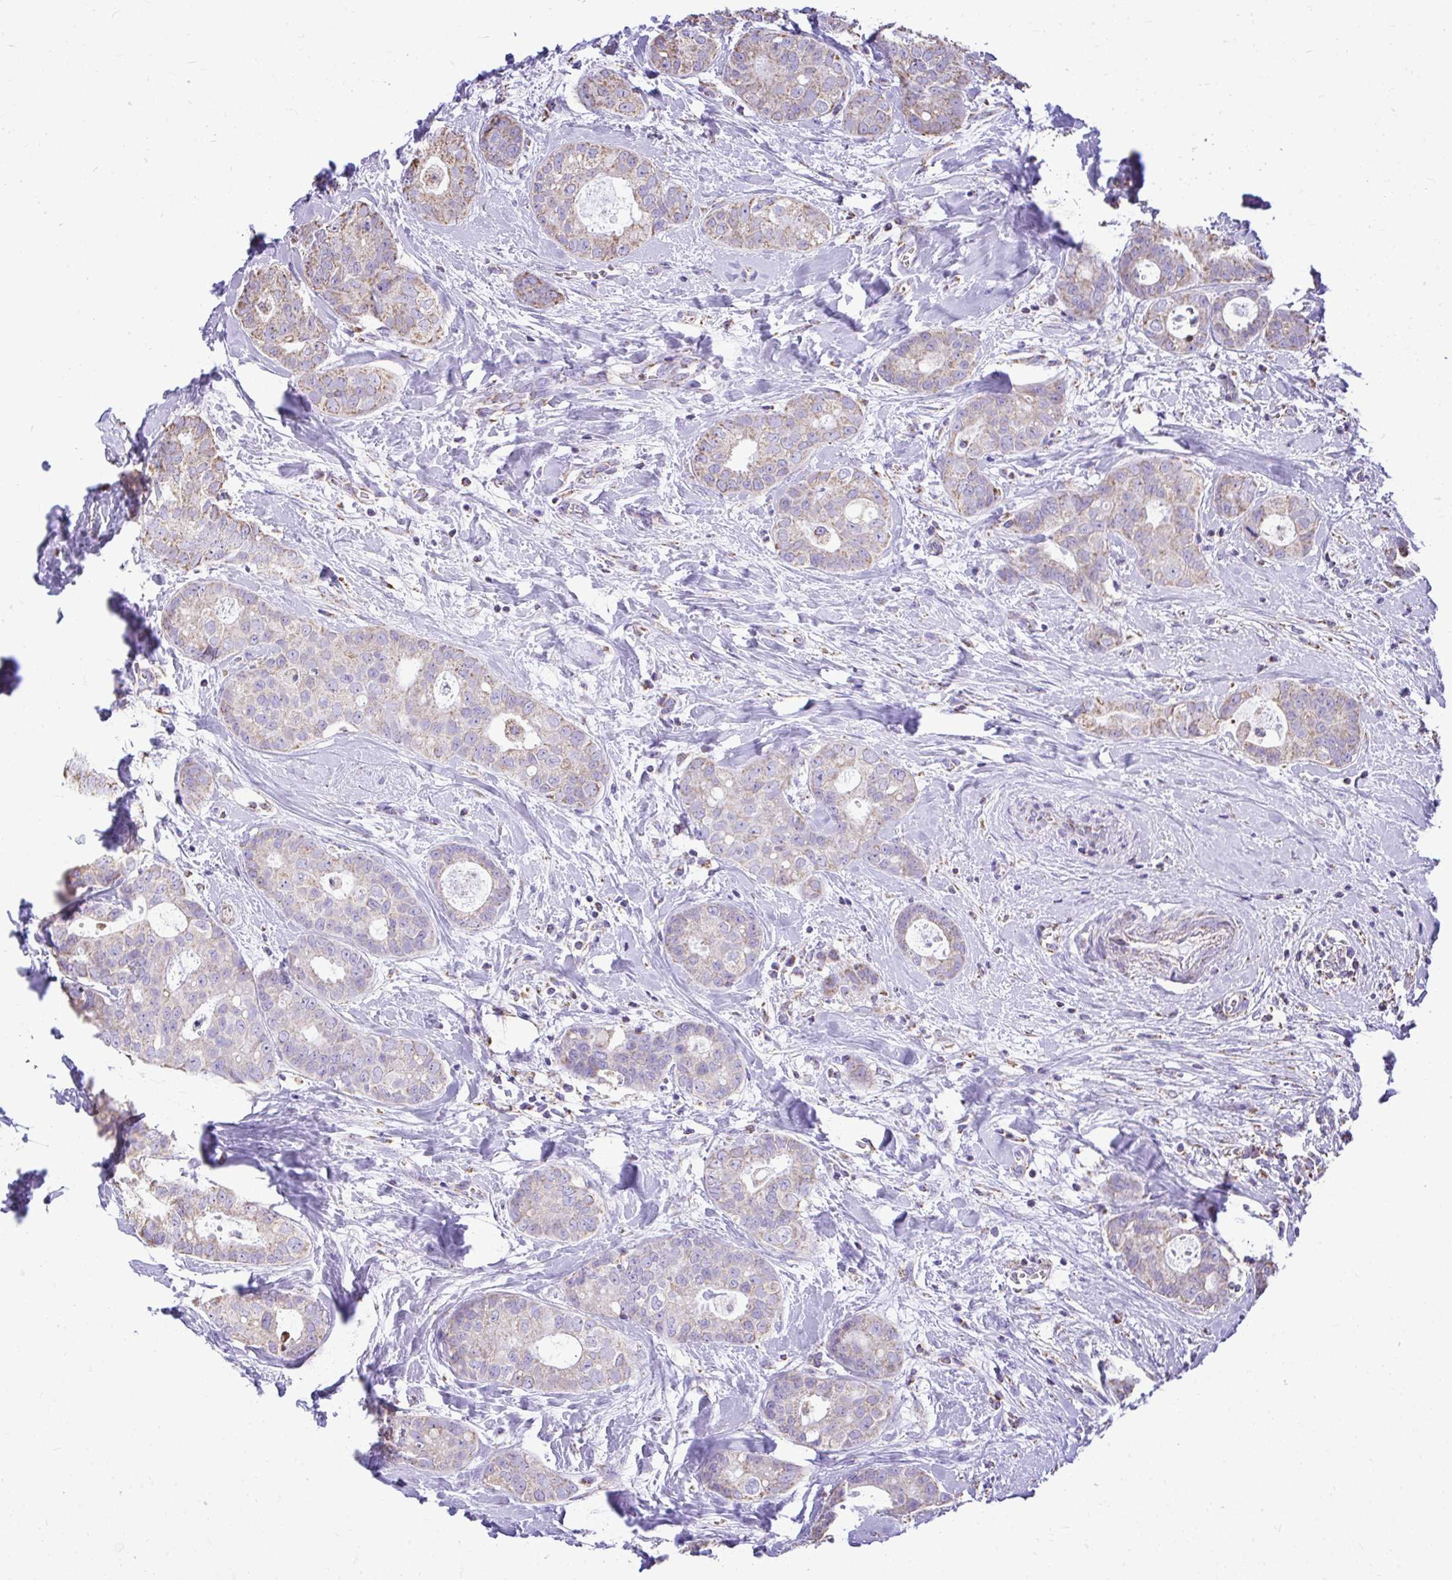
{"staining": {"intensity": "weak", "quantity": "<25%", "location": "cytoplasmic/membranous"}, "tissue": "breast cancer", "cell_type": "Tumor cells", "image_type": "cancer", "snomed": [{"axis": "morphology", "description": "Duct carcinoma"}, {"axis": "topography", "description": "Breast"}], "caption": "IHC micrograph of breast cancer stained for a protein (brown), which exhibits no expression in tumor cells.", "gene": "MPZL2", "patient": {"sex": "female", "age": 45}}